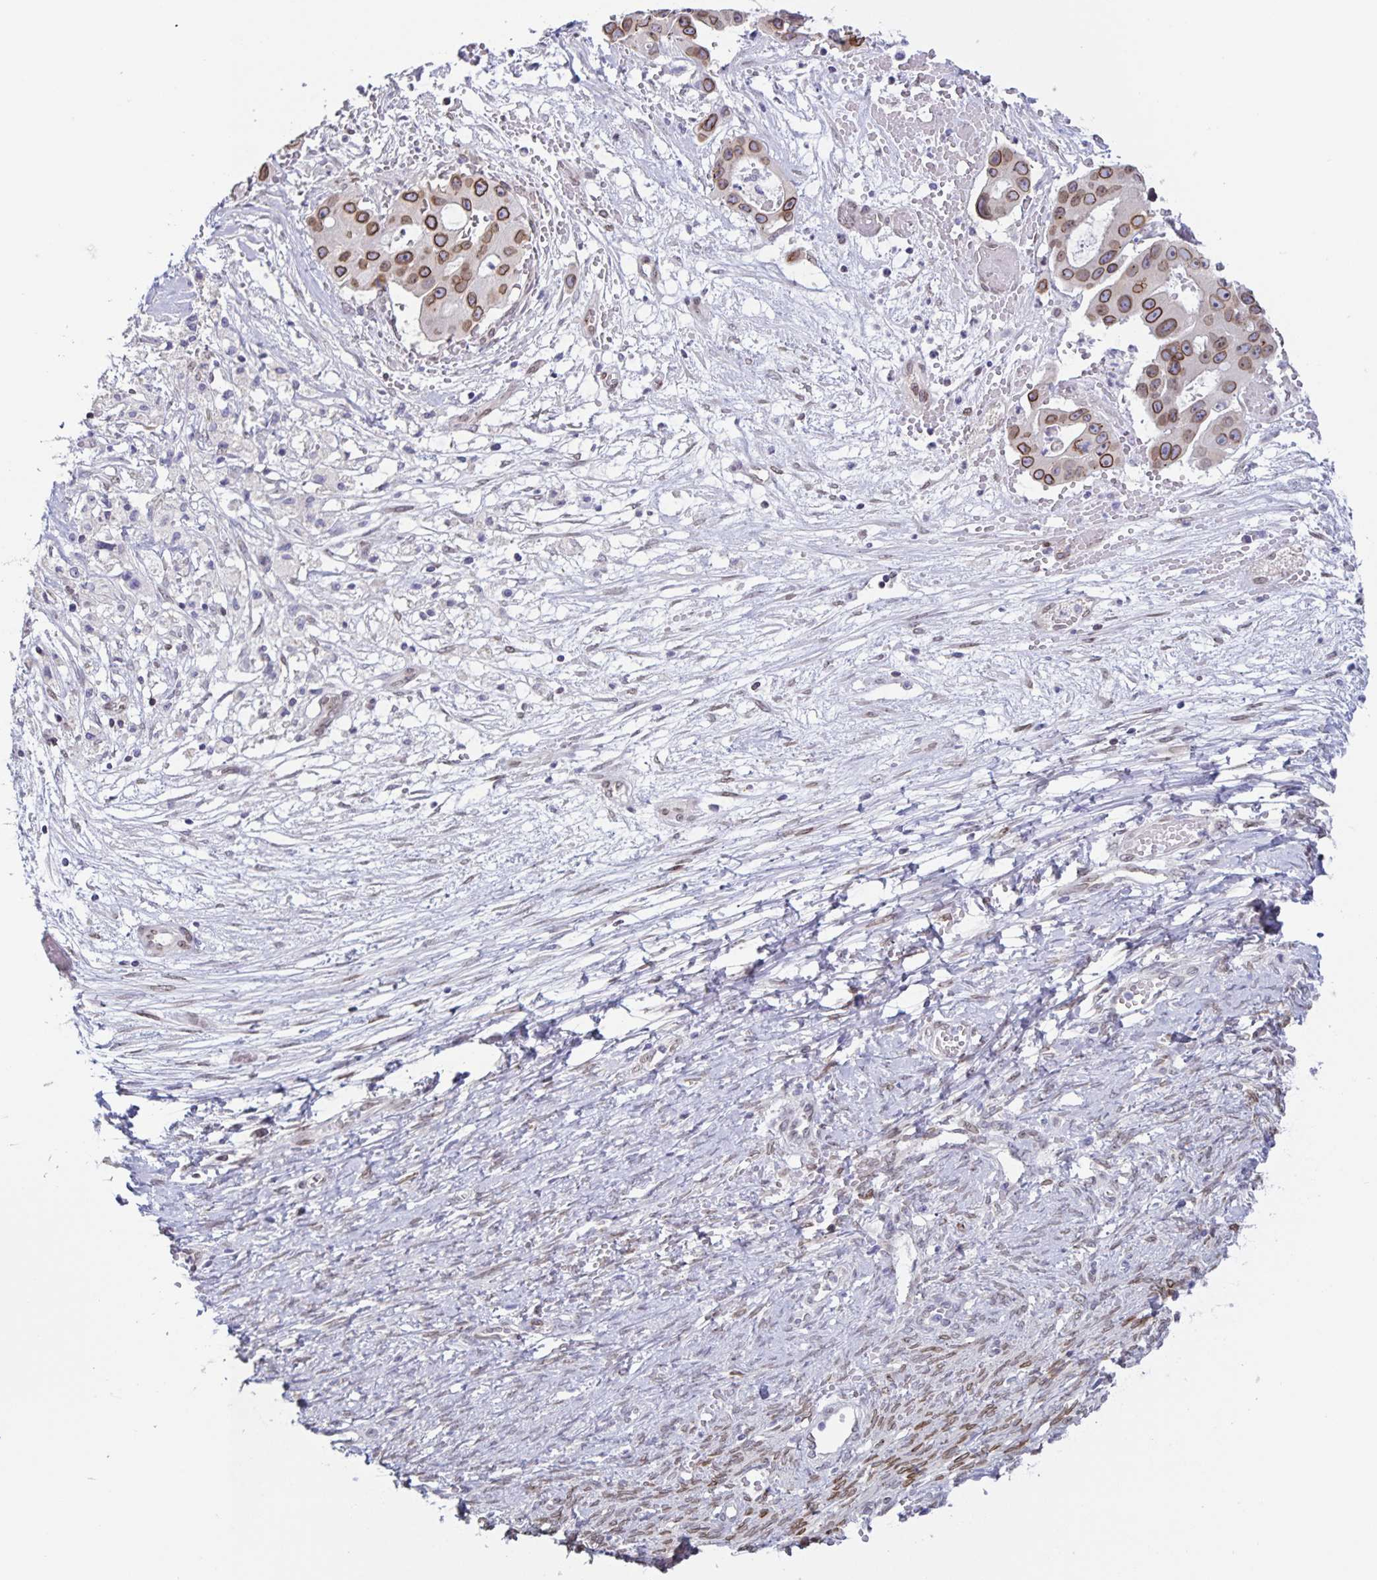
{"staining": {"intensity": "moderate", "quantity": ">75%", "location": "cytoplasmic/membranous,nuclear"}, "tissue": "ovarian cancer", "cell_type": "Tumor cells", "image_type": "cancer", "snomed": [{"axis": "morphology", "description": "Cystadenocarcinoma, serous, NOS"}, {"axis": "topography", "description": "Ovary"}], "caption": "Immunohistochemistry of human serous cystadenocarcinoma (ovarian) shows medium levels of moderate cytoplasmic/membranous and nuclear staining in approximately >75% of tumor cells.", "gene": "SYNE2", "patient": {"sex": "female", "age": 56}}